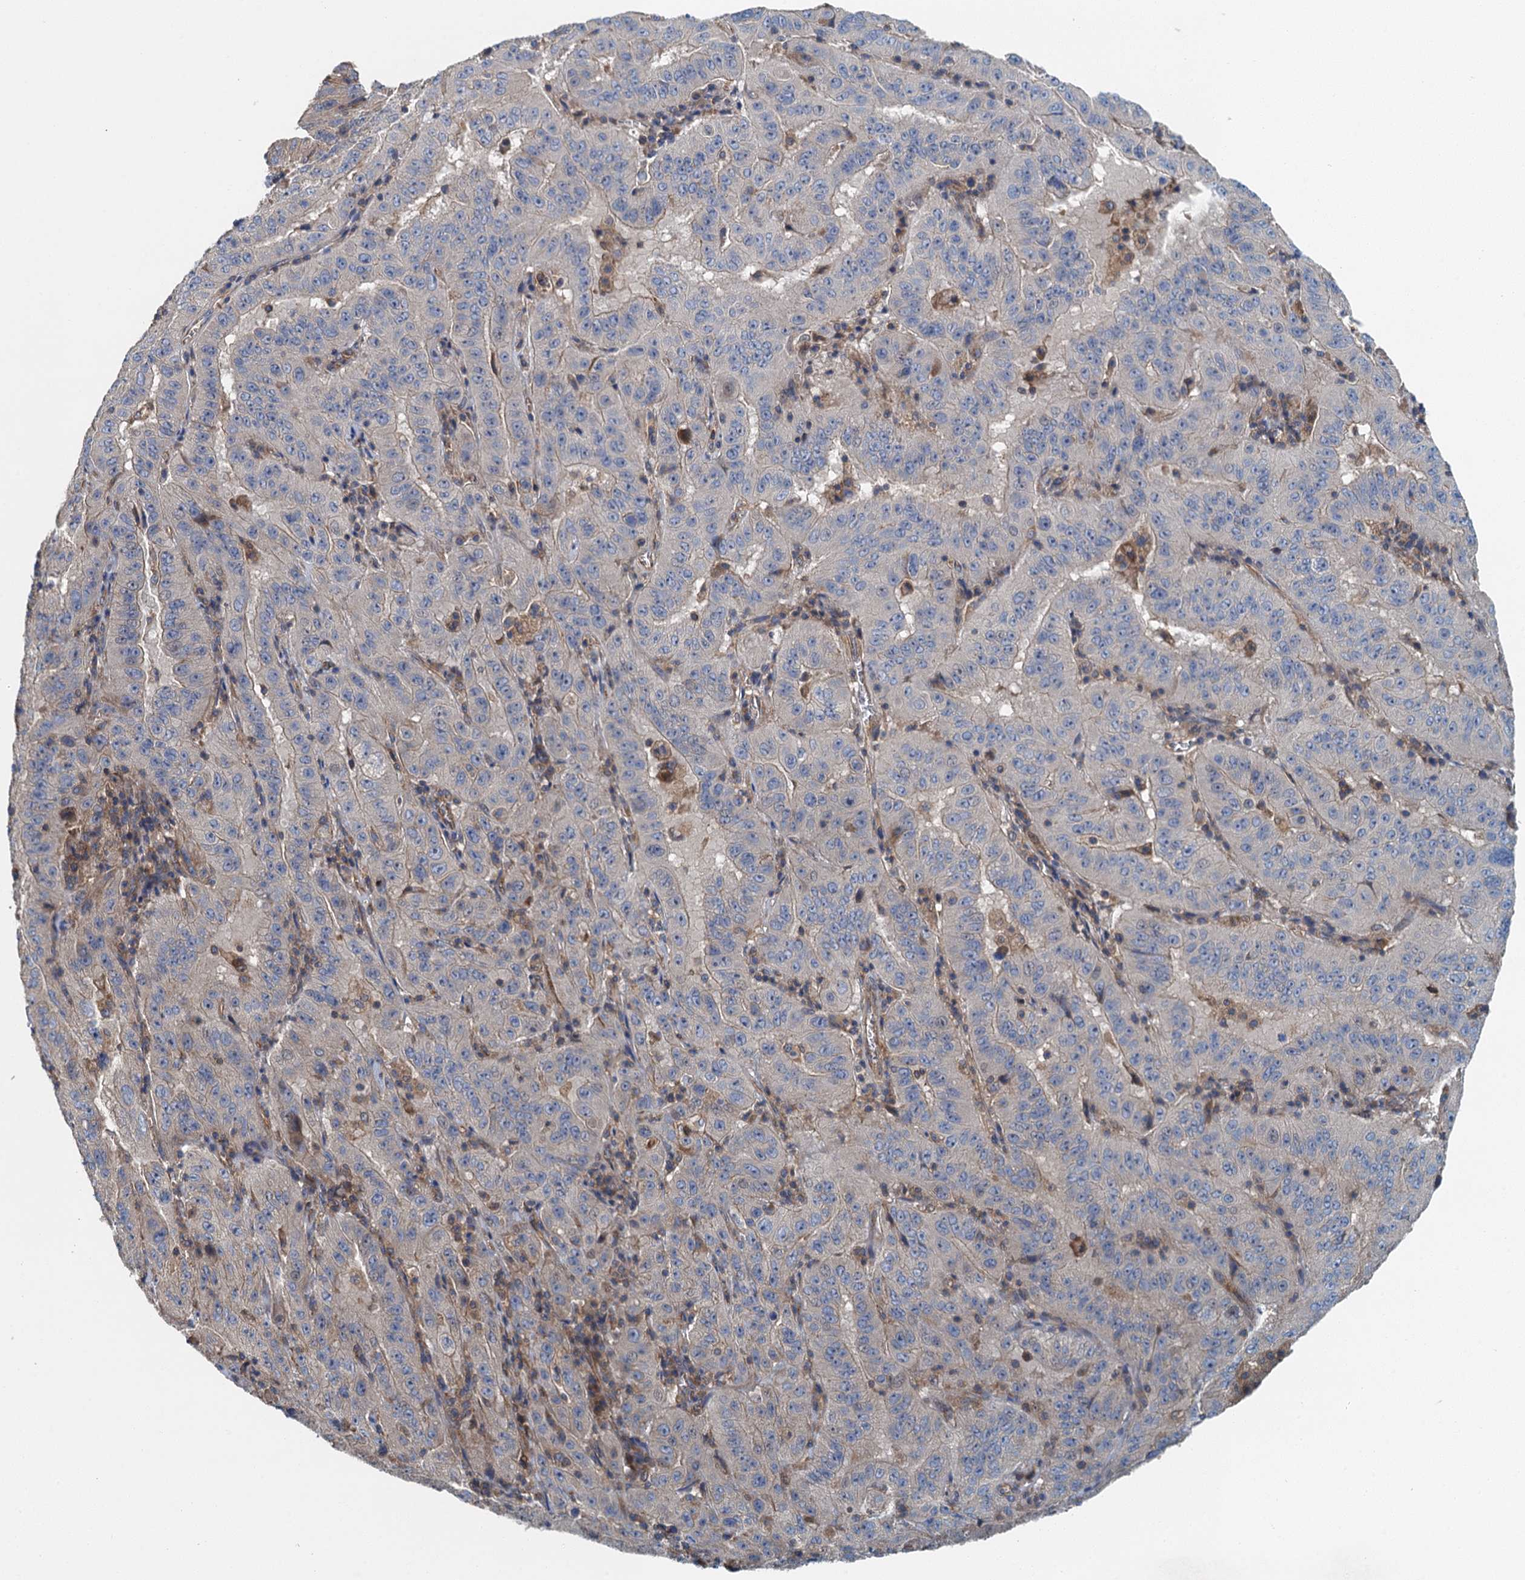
{"staining": {"intensity": "negative", "quantity": "none", "location": "none"}, "tissue": "pancreatic cancer", "cell_type": "Tumor cells", "image_type": "cancer", "snomed": [{"axis": "morphology", "description": "Adenocarcinoma, NOS"}, {"axis": "topography", "description": "Pancreas"}], "caption": "This image is of pancreatic adenocarcinoma stained with immunohistochemistry (IHC) to label a protein in brown with the nuclei are counter-stained blue. There is no expression in tumor cells. The staining is performed using DAB brown chromogen with nuclei counter-stained in using hematoxylin.", "gene": "PPP1R14D", "patient": {"sex": "male", "age": 63}}